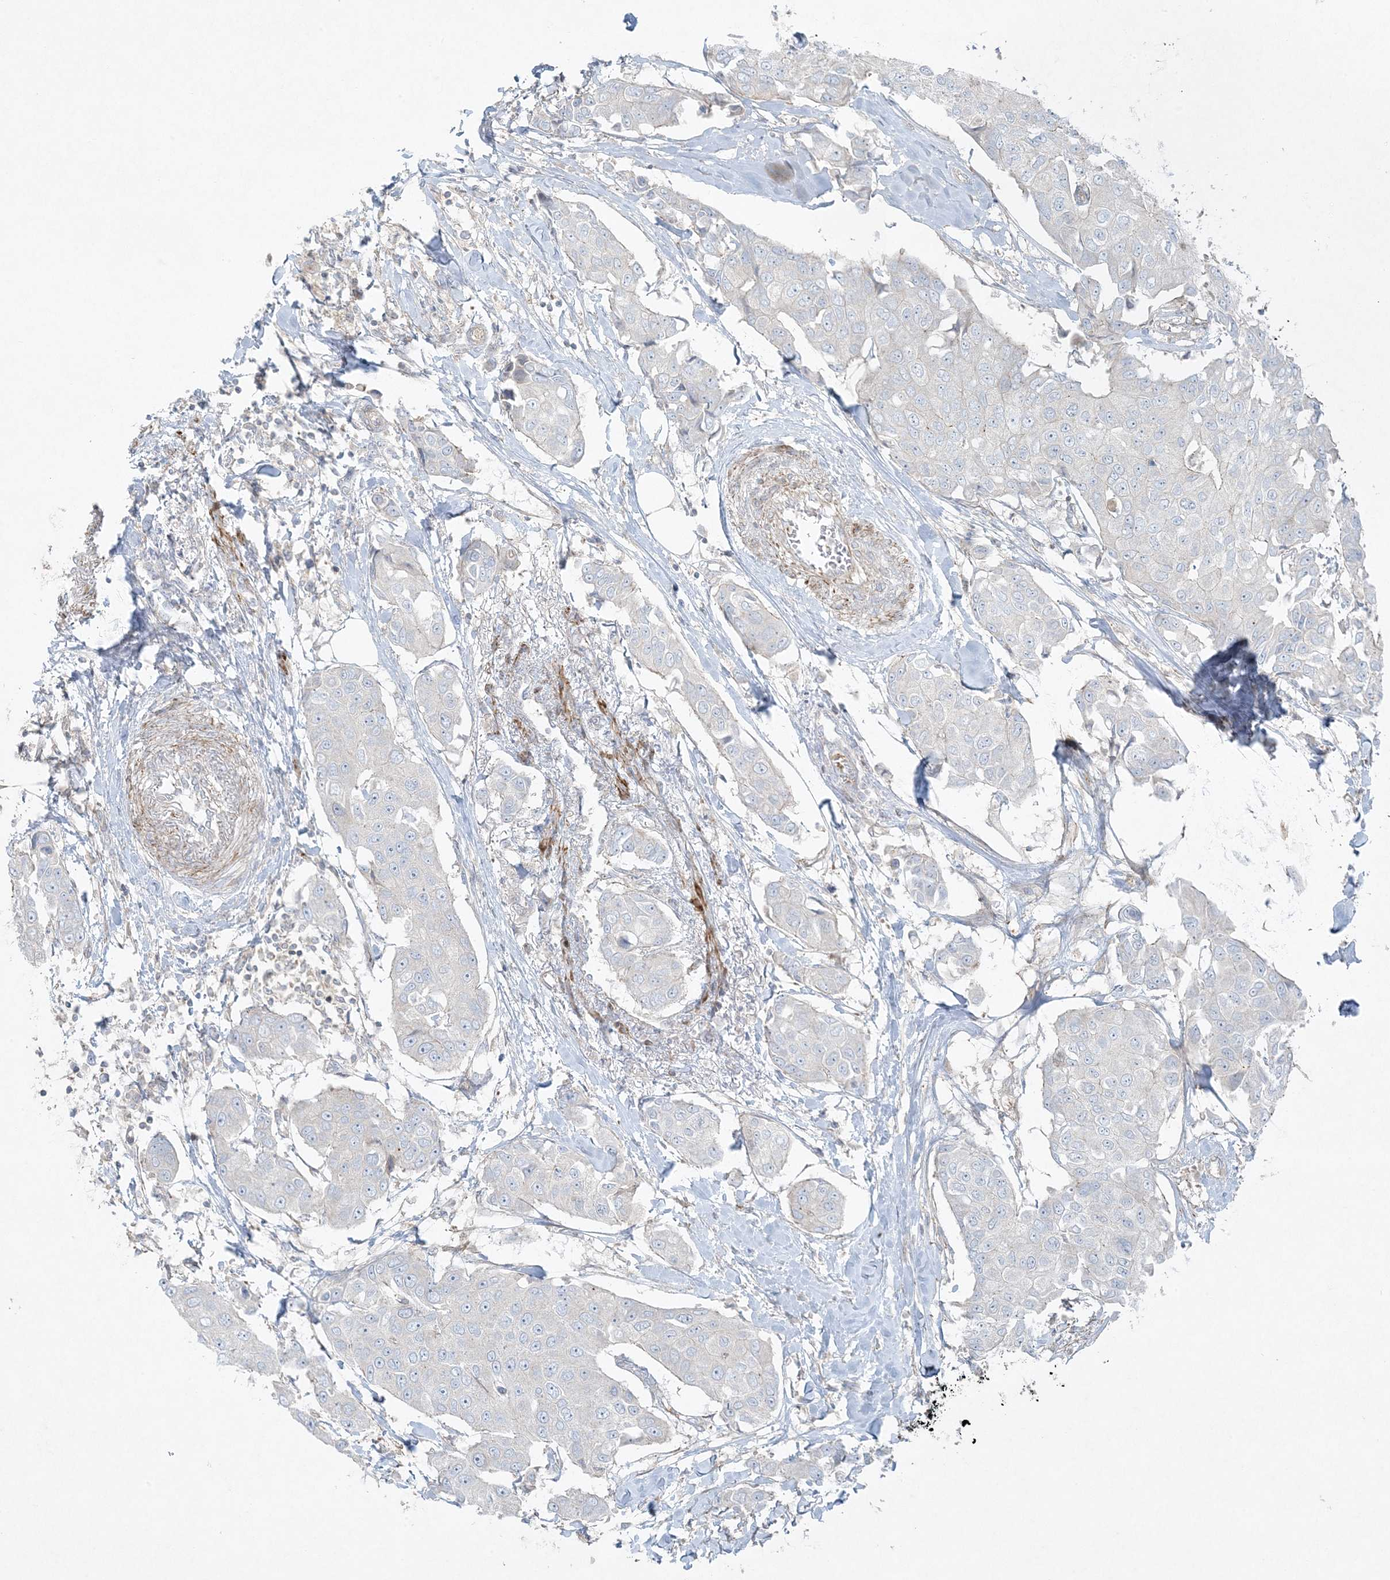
{"staining": {"intensity": "negative", "quantity": "none", "location": "none"}, "tissue": "breast cancer", "cell_type": "Tumor cells", "image_type": "cancer", "snomed": [{"axis": "morphology", "description": "Duct carcinoma"}, {"axis": "topography", "description": "Breast"}], "caption": "IHC micrograph of human breast infiltrating ductal carcinoma stained for a protein (brown), which reveals no staining in tumor cells. (Brightfield microscopy of DAB (3,3'-diaminobenzidine) immunohistochemistry (IHC) at high magnification).", "gene": "PIK3R4", "patient": {"sex": "female", "age": 80}}